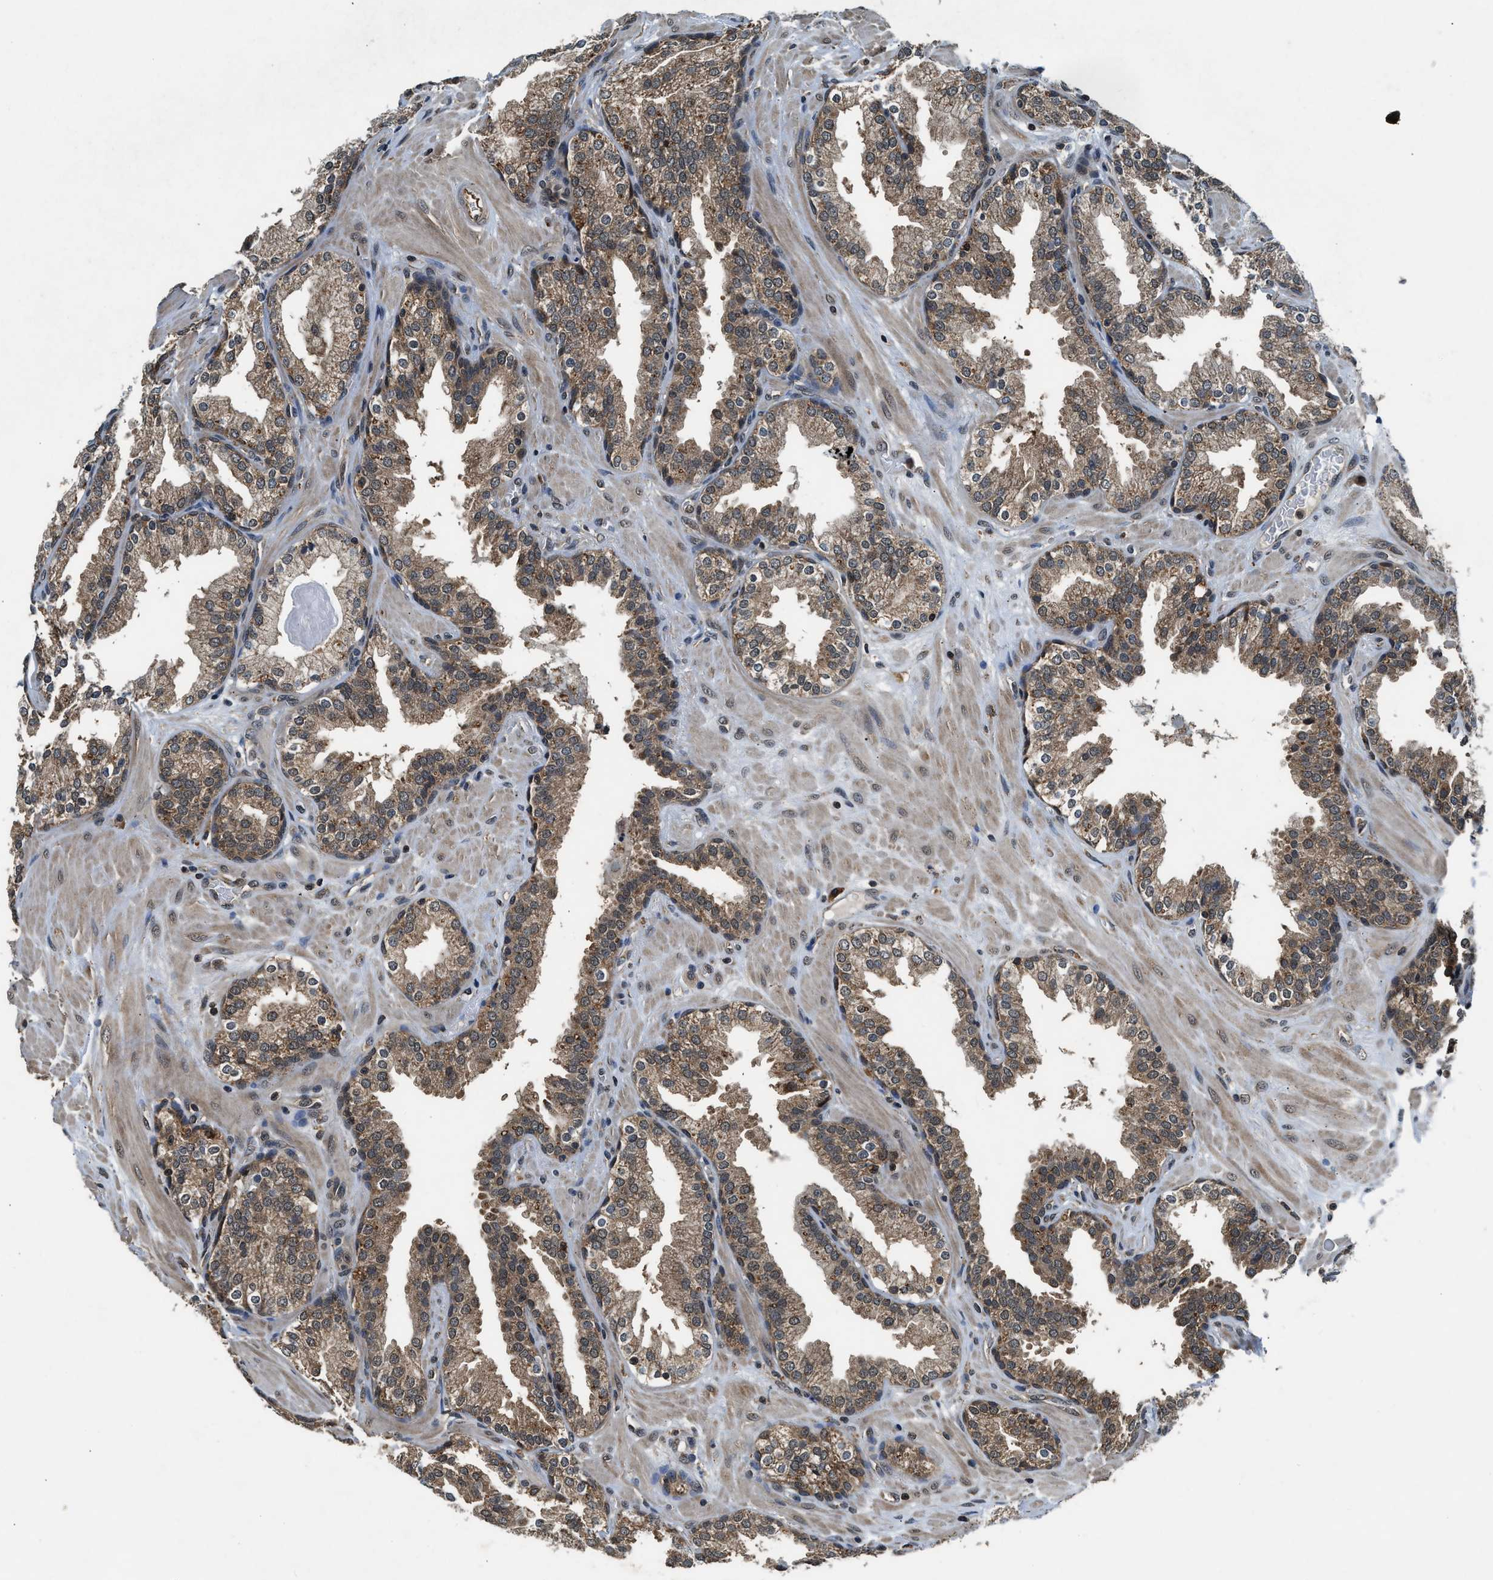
{"staining": {"intensity": "moderate", "quantity": ">75%", "location": "cytoplasmic/membranous"}, "tissue": "prostate", "cell_type": "Glandular cells", "image_type": "normal", "snomed": [{"axis": "morphology", "description": "Normal tissue, NOS"}, {"axis": "topography", "description": "Prostate"}], "caption": "An immunohistochemistry (IHC) image of normal tissue is shown. Protein staining in brown highlights moderate cytoplasmic/membranous positivity in prostate within glandular cells.", "gene": "RPS6KB1", "patient": {"sex": "male", "age": 51}}